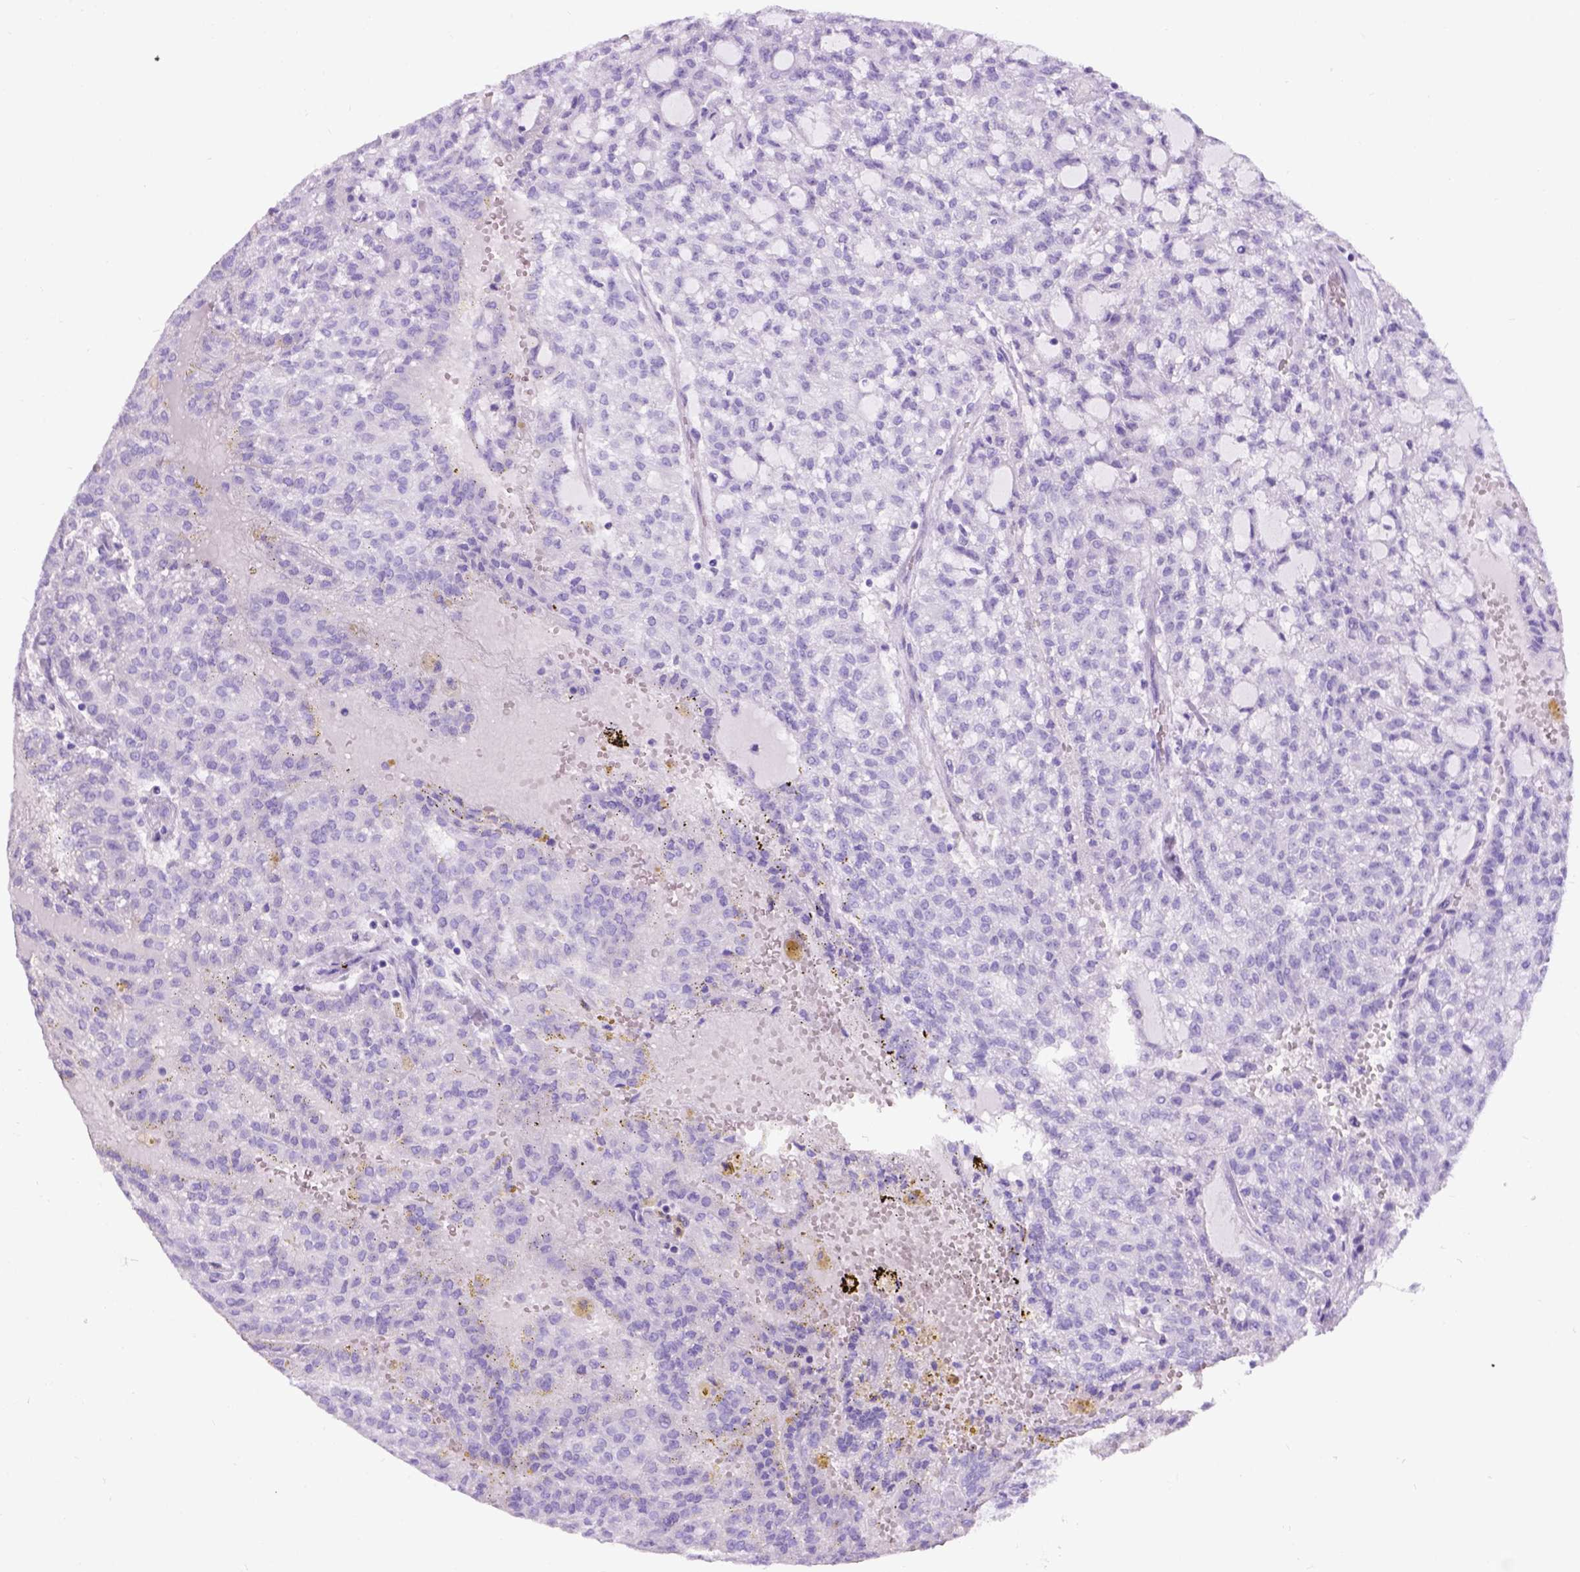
{"staining": {"intensity": "negative", "quantity": "none", "location": "none"}, "tissue": "renal cancer", "cell_type": "Tumor cells", "image_type": "cancer", "snomed": [{"axis": "morphology", "description": "Adenocarcinoma, NOS"}, {"axis": "topography", "description": "Kidney"}], "caption": "The immunohistochemistry photomicrograph has no significant staining in tumor cells of renal cancer (adenocarcinoma) tissue.", "gene": "C7orf57", "patient": {"sex": "male", "age": 63}}